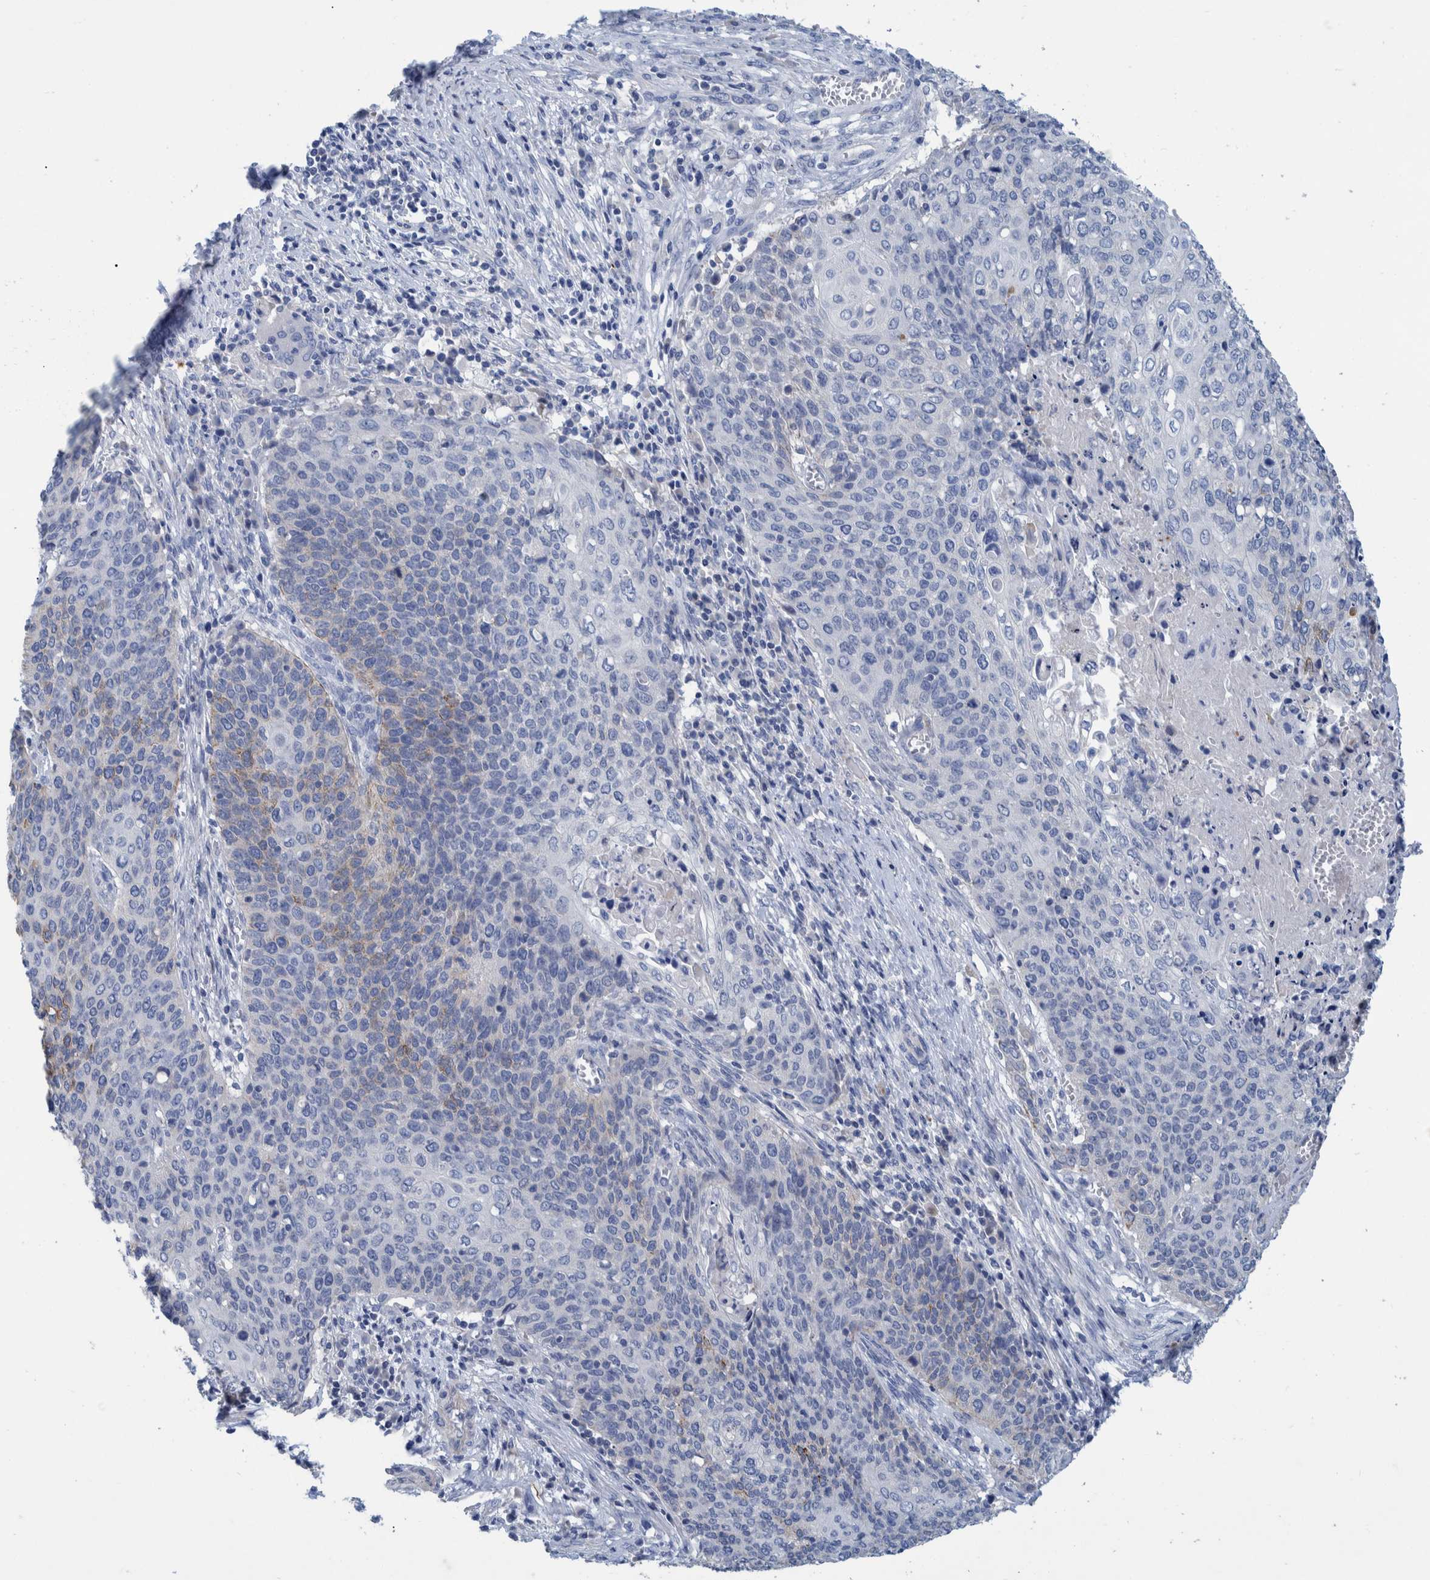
{"staining": {"intensity": "moderate", "quantity": "<25%", "location": "cytoplasmic/membranous"}, "tissue": "cervical cancer", "cell_type": "Tumor cells", "image_type": "cancer", "snomed": [{"axis": "morphology", "description": "Squamous cell carcinoma, NOS"}, {"axis": "topography", "description": "Cervix"}], "caption": "Immunohistochemical staining of cervical squamous cell carcinoma exhibits low levels of moderate cytoplasmic/membranous expression in approximately <25% of tumor cells. Immunohistochemistry stains the protein in brown and the nuclei are stained blue.", "gene": "MKS1", "patient": {"sex": "female", "age": 39}}